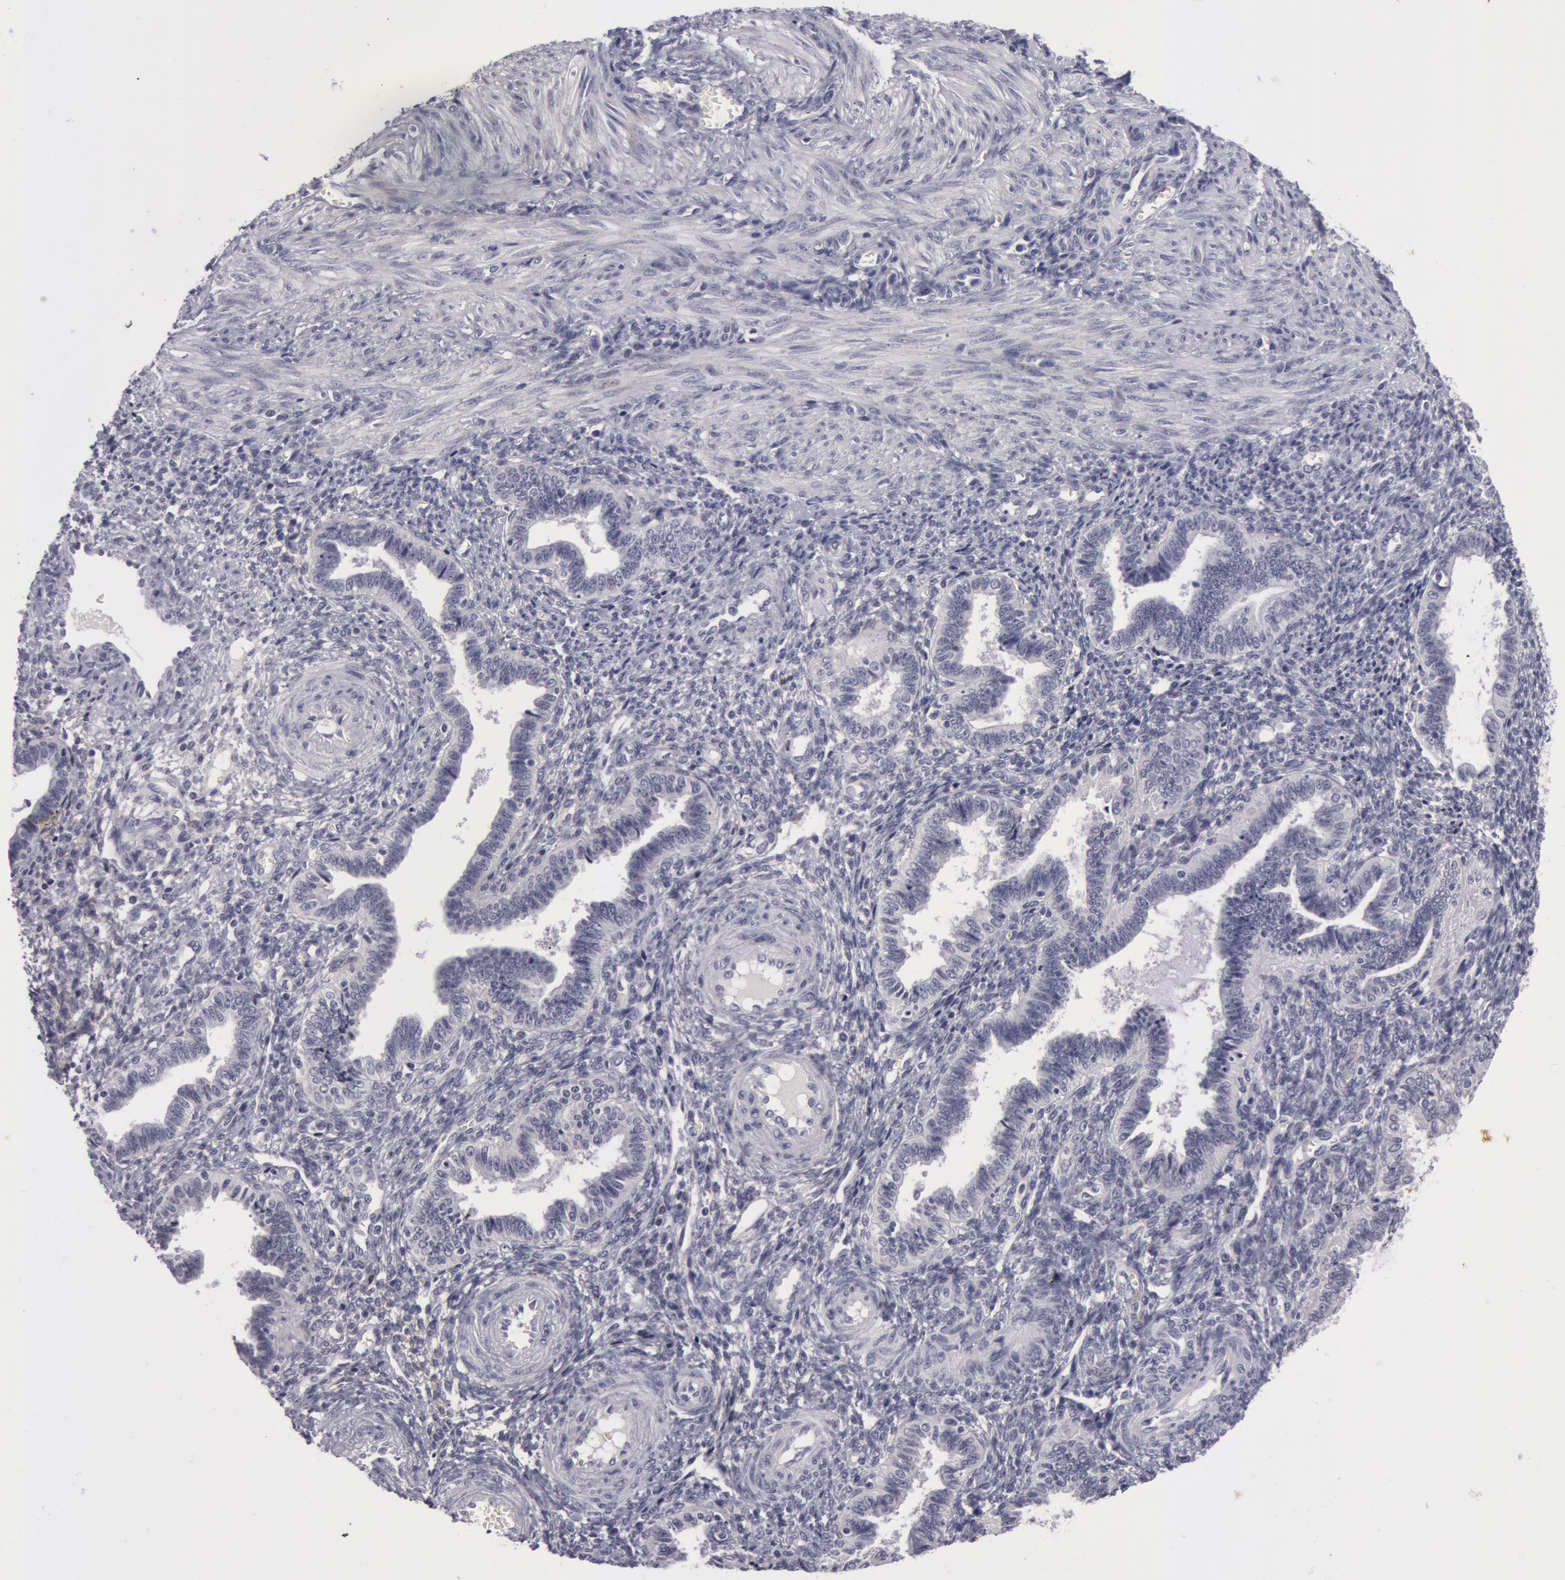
{"staining": {"intensity": "negative", "quantity": "none", "location": "none"}, "tissue": "endometrium", "cell_type": "Cells in endometrial stroma", "image_type": "normal", "snomed": [{"axis": "morphology", "description": "Normal tissue, NOS"}, {"axis": "topography", "description": "Endometrium"}], "caption": "This is an immunohistochemistry (IHC) histopathology image of normal endometrium. There is no staining in cells in endometrial stroma.", "gene": "NLGN4X", "patient": {"sex": "female", "age": 36}}